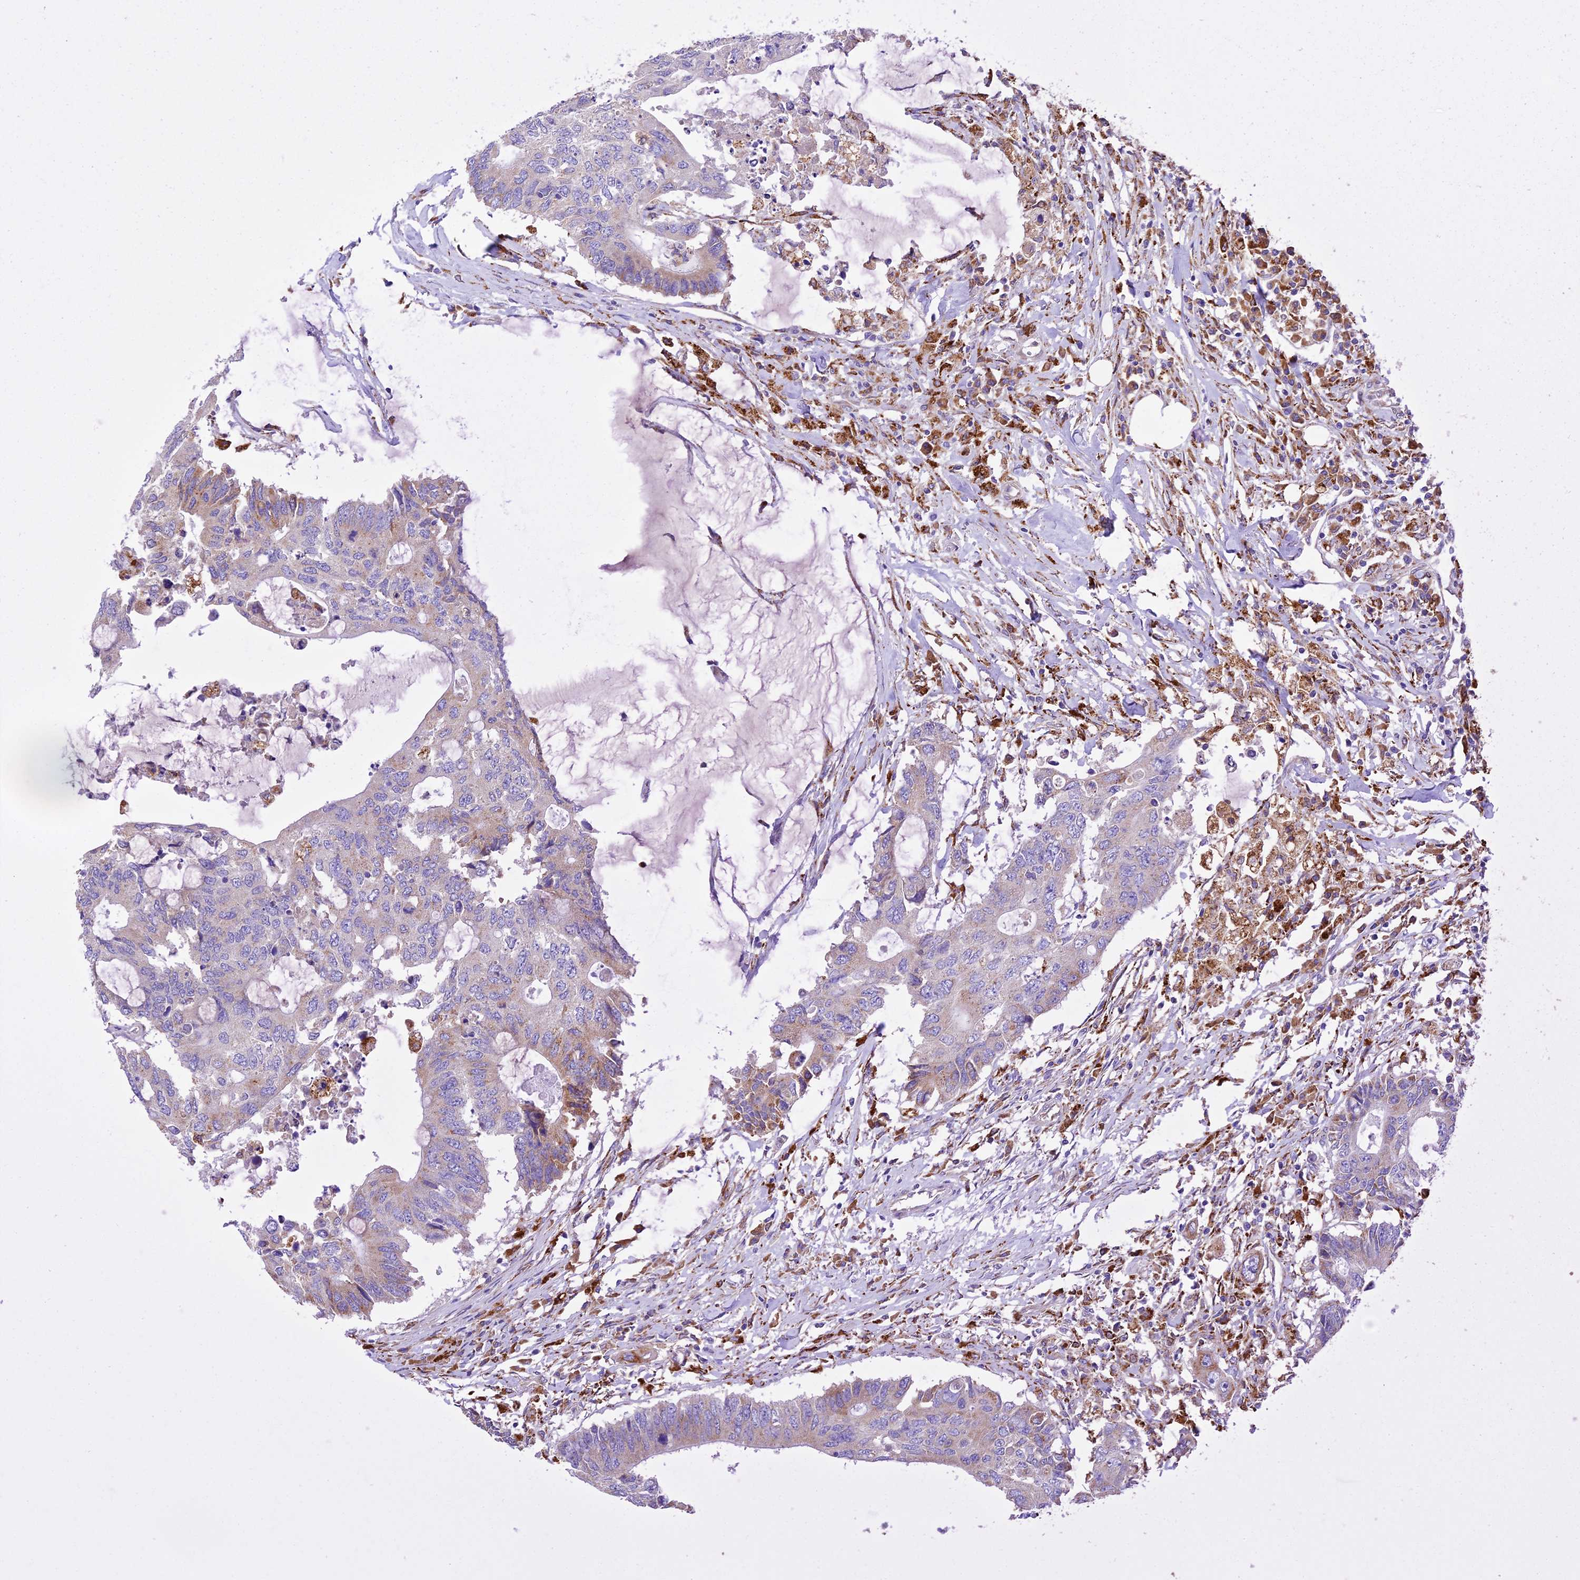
{"staining": {"intensity": "weak", "quantity": "<25%", "location": "cytoplasmic/membranous"}, "tissue": "colorectal cancer", "cell_type": "Tumor cells", "image_type": "cancer", "snomed": [{"axis": "morphology", "description": "Adenocarcinoma, NOS"}, {"axis": "topography", "description": "Colon"}], "caption": "IHC image of colorectal cancer (adenocarcinoma) stained for a protein (brown), which demonstrates no staining in tumor cells.", "gene": "VKORC1", "patient": {"sex": "male", "age": 71}}